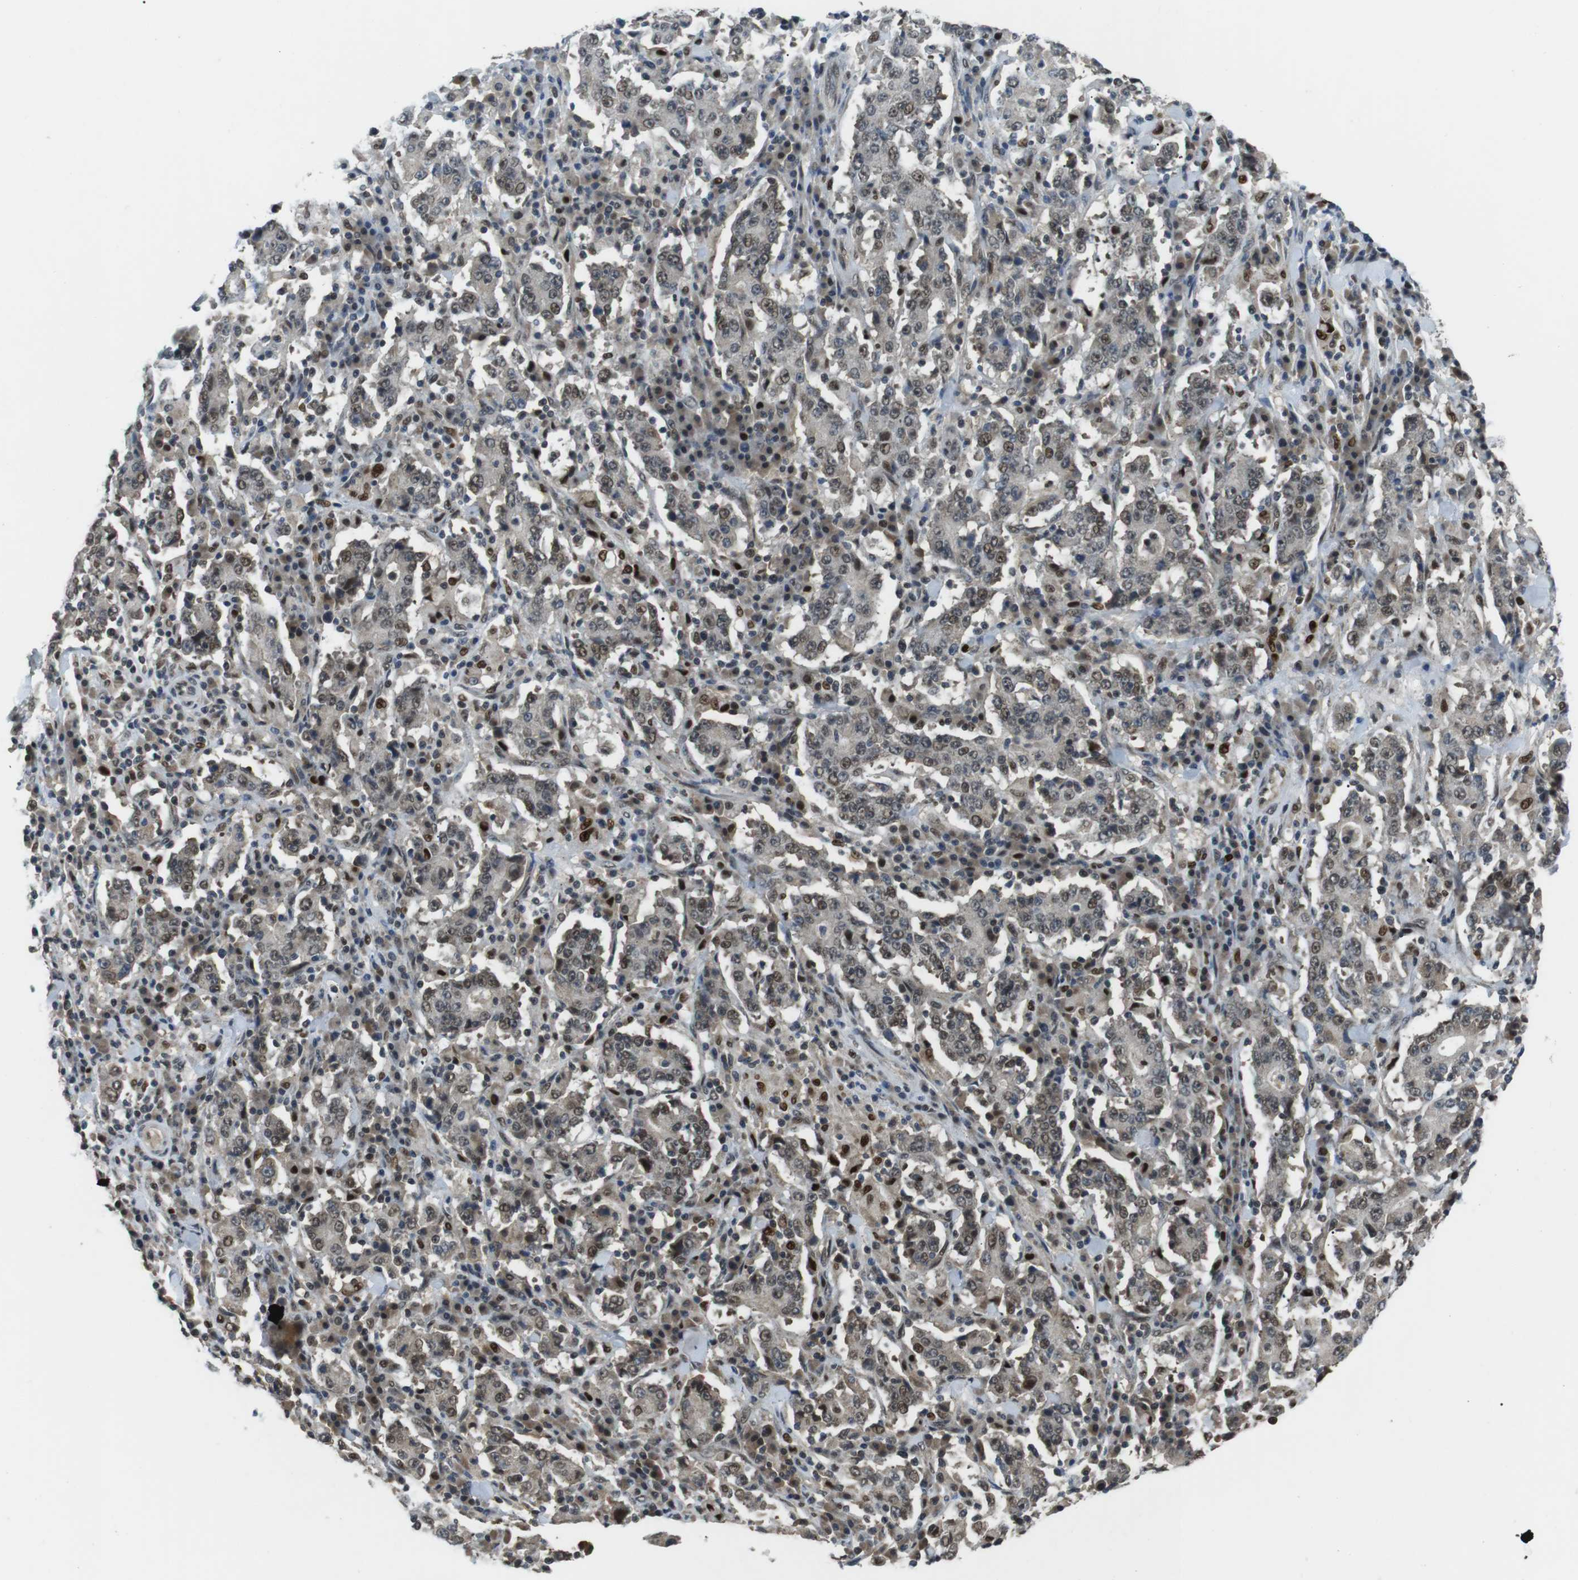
{"staining": {"intensity": "weak", "quantity": "25%-75%", "location": "nuclear"}, "tissue": "stomach cancer", "cell_type": "Tumor cells", "image_type": "cancer", "snomed": [{"axis": "morphology", "description": "Normal tissue, NOS"}, {"axis": "morphology", "description": "Adenocarcinoma, NOS"}, {"axis": "topography", "description": "Stomach, upper"}, {"axis": "topography", "description": "Stomach"}], "caption": "The image shows staining of adenocarcinoma (stomach), revealing weak nuclear protein positivity (brown color) within tumor cells. The protein is shown in brown color, while the nuclei are stained blue.", "gene": "ORAI3", "patient": {"sex": "male", "age": 59}}